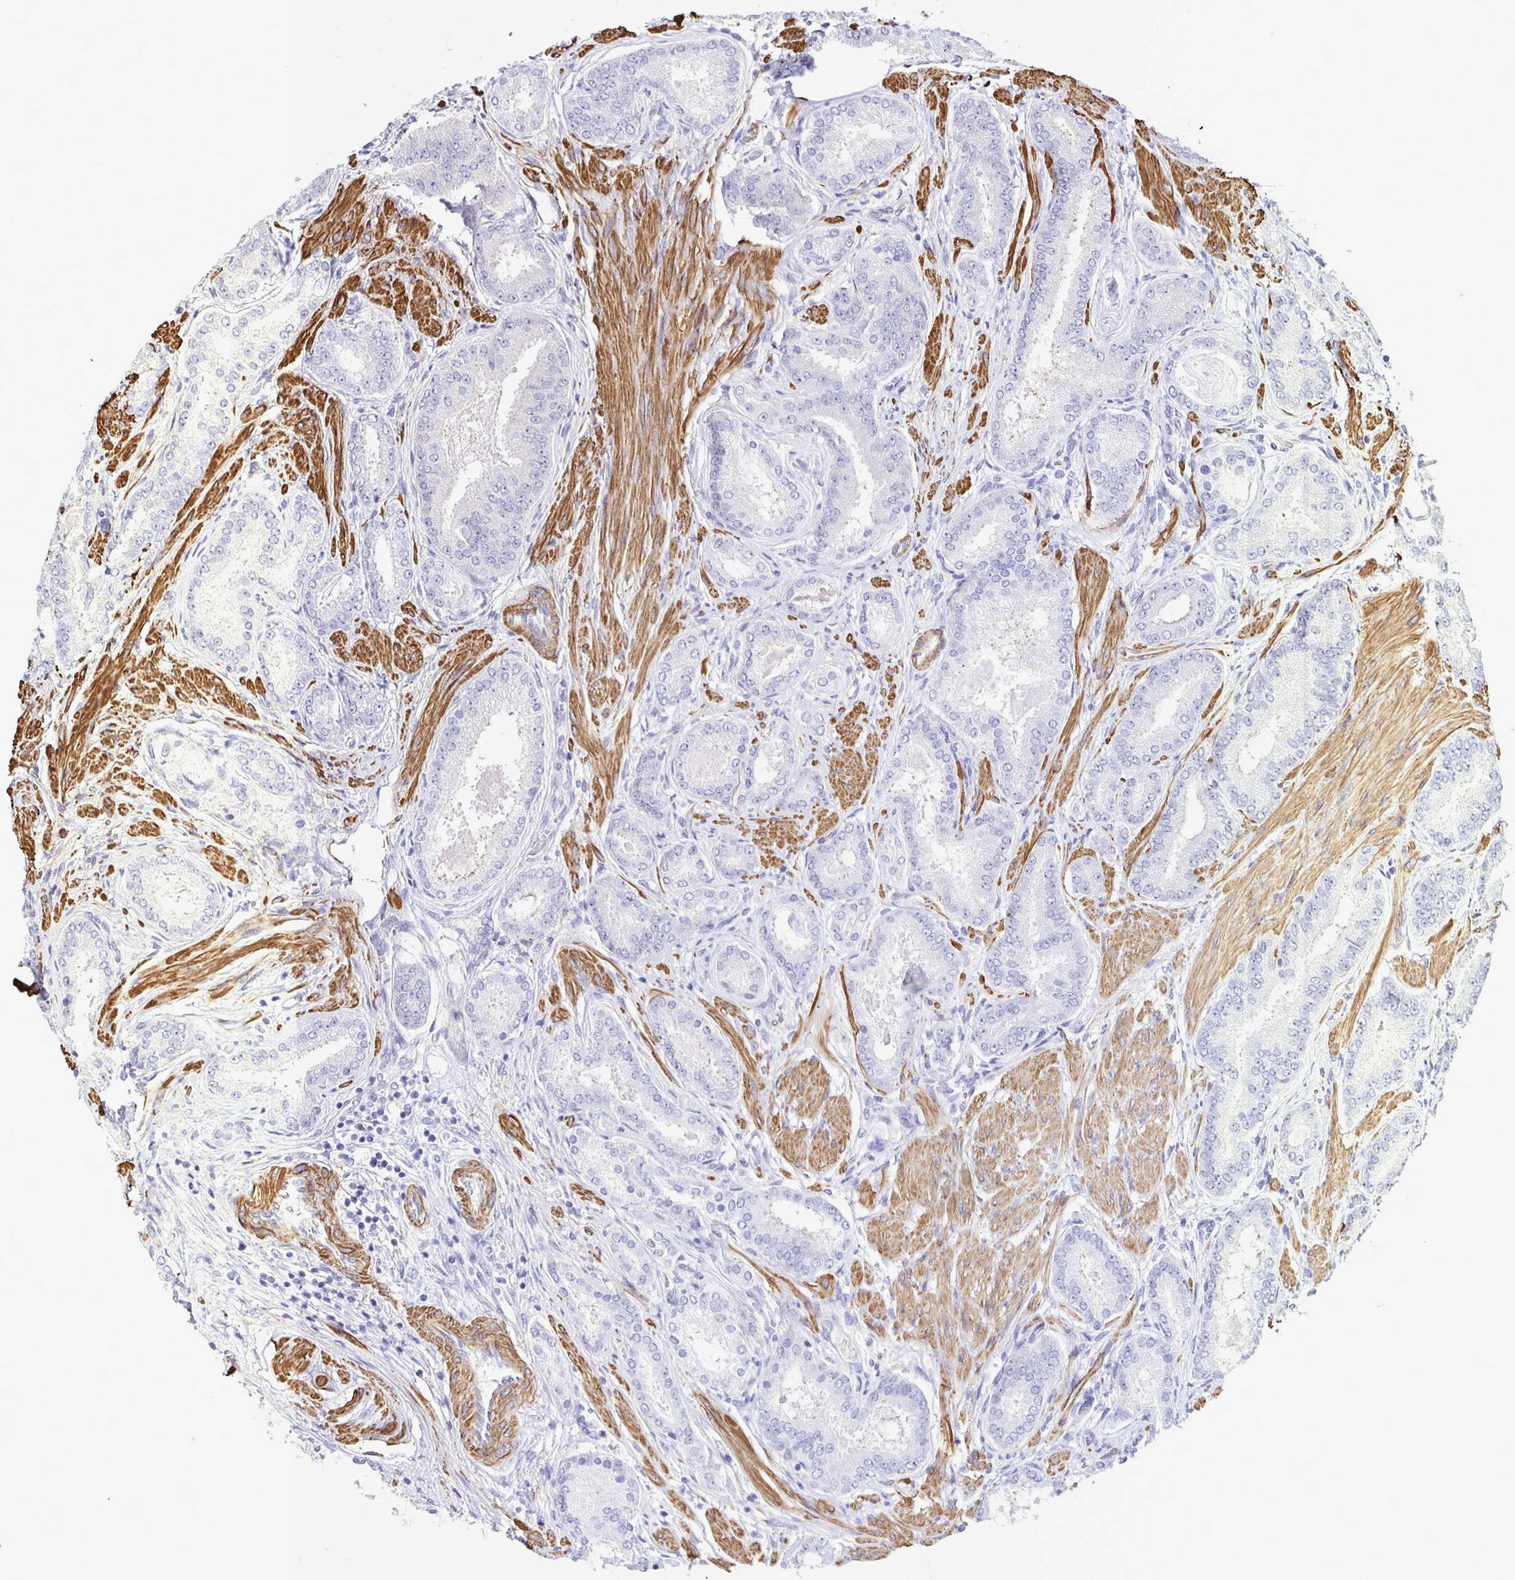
{"staining": {"intensity": "negative", "quantity": "none", "location": "none"}, "tissue": "prostate cancer", "cell_type": "Tumor cells", "image_type": "cancer", "snomed": [{"axis": "morphology", "description": "Adenocarcinoma, High grade"}, {"axis": "topography", "description": "Prostate"}], "caption": "Prostate cancer (high-grade adenocarcinoma) was stained to show a protein in brown. There is no significant positivity in tumor cells. Brightfield microscopy of IHC stained with DAB (brown) and hematoxylin (blue), captured at high magnification.", "gene": "CTPS1", "patient": {"sex": "male", "age": 63}}